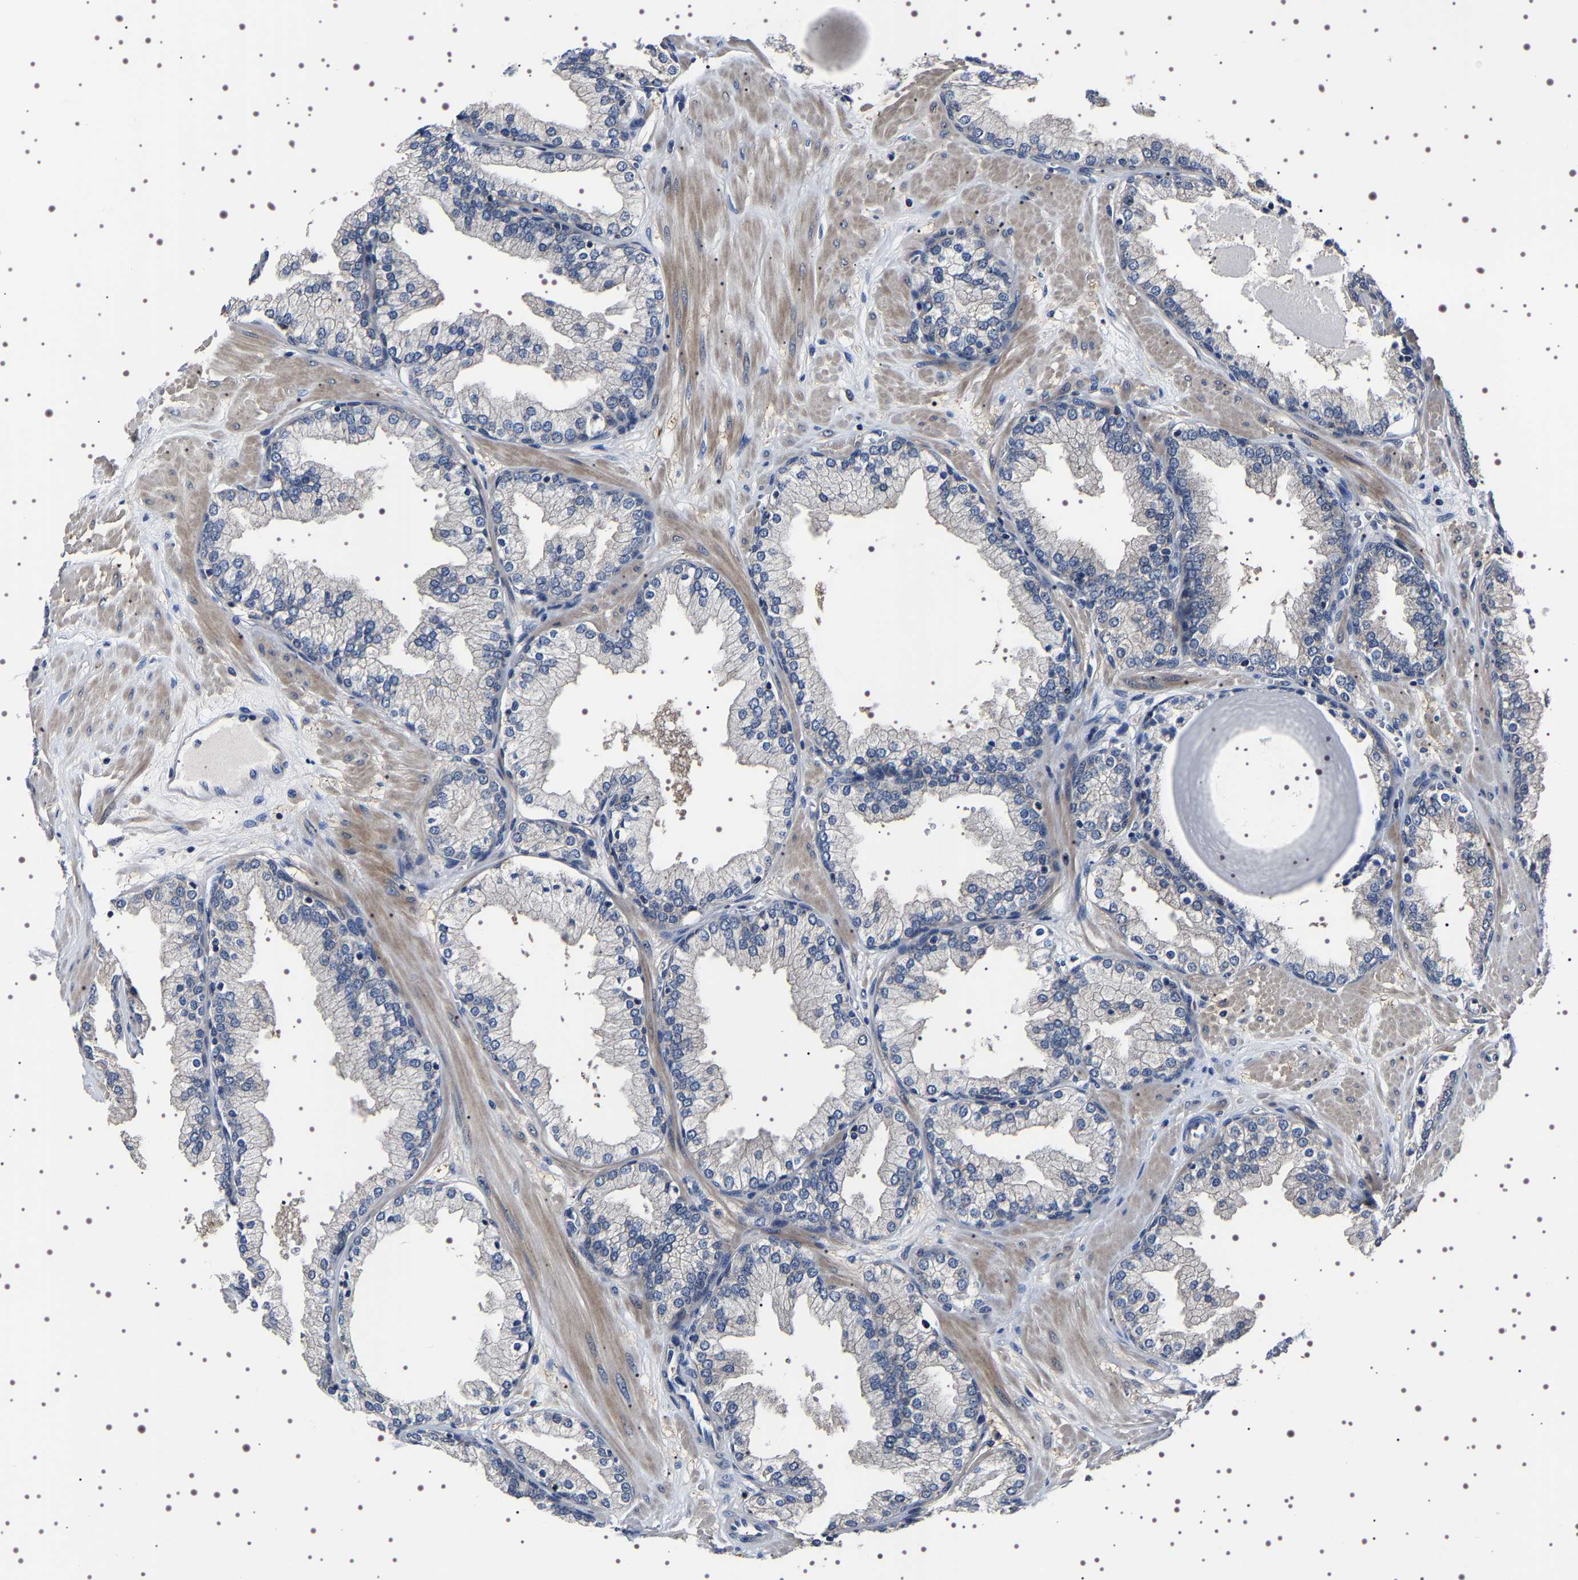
{"staining": {"intensity": "weak", "quantity": "<25%", "location": "cytoplasmic/membranous"}, "tissue": "prostate", "cell_type": "Glandular cells", "image_type": "normal", "snomed": [{"axis": "morphology", "description": "Normal tissue, NOS"}, {"axis": "topography", "description": "Prostate"}], "caption": "This is an IHC image of unremarkable prostate. There is no staining in glandular cells.", "gene": "TARBP1", "patient": {"sex": "male", "age": 51}}